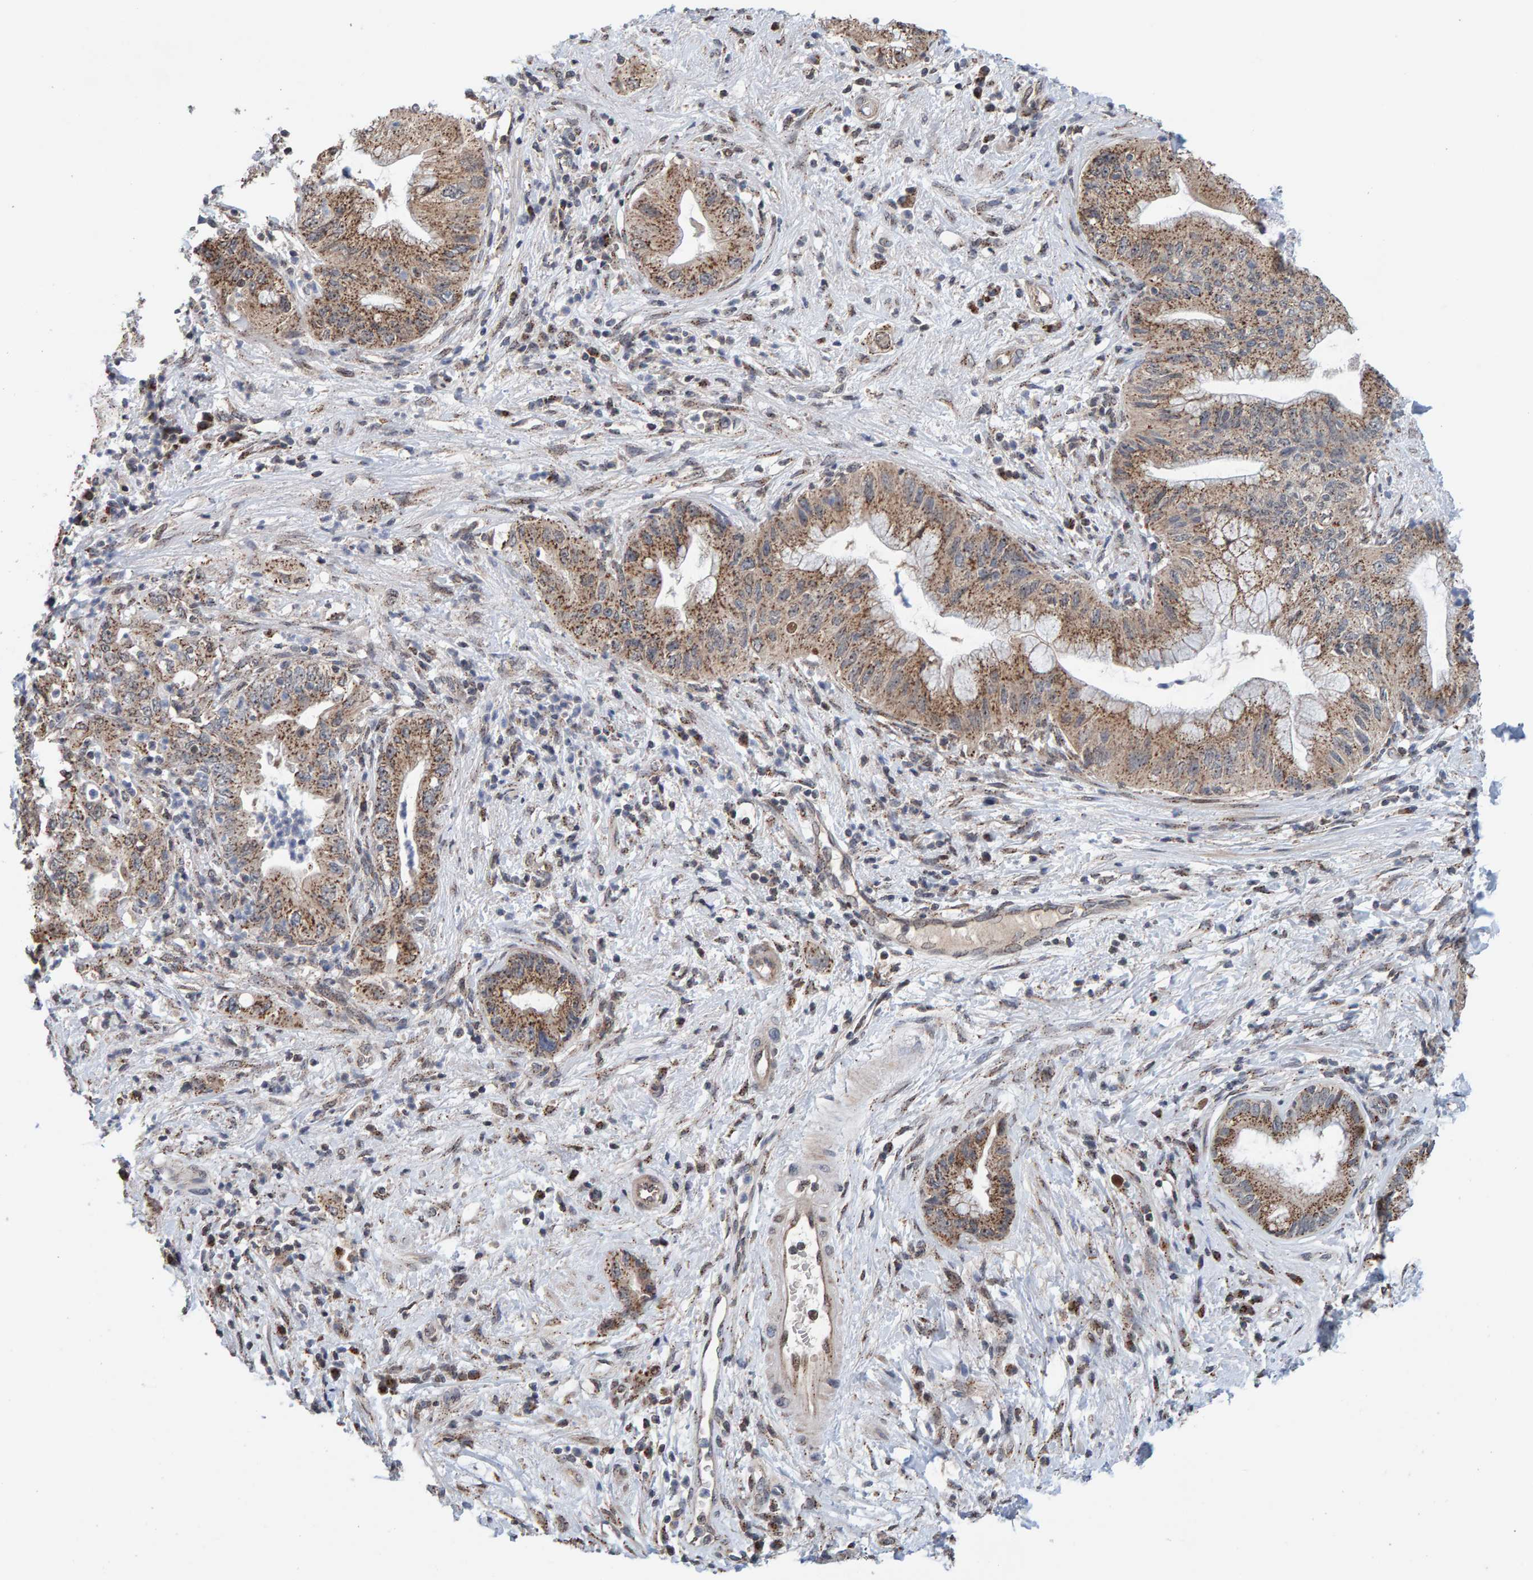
{"staining": {"intensity": "weak", "quantity": ">75%", "location": "cytoplasmic/membranous"}, "tissue": "pancreatic cancer", "cell_type": "Tumor cells", "image_type": "cancer", "snomed": [{"axis": "morphology", "description": "Adenocarcinoma, NOS"}, {"axis": "topography", "description": "Pancreas"}], "caption": "Protein staining by IHC exhibits weak cytoplasmic/membranous staining in about >75% of tumor cells in pancreatic cancer. Using DAB (3,3'-diaminobenzidine) (brown) and hematoxylin (blue) stains, captured at high magnification using brightfield microscopy.", "gene": "CCDC25", "patient": {"sex": "female", "age": 73}}